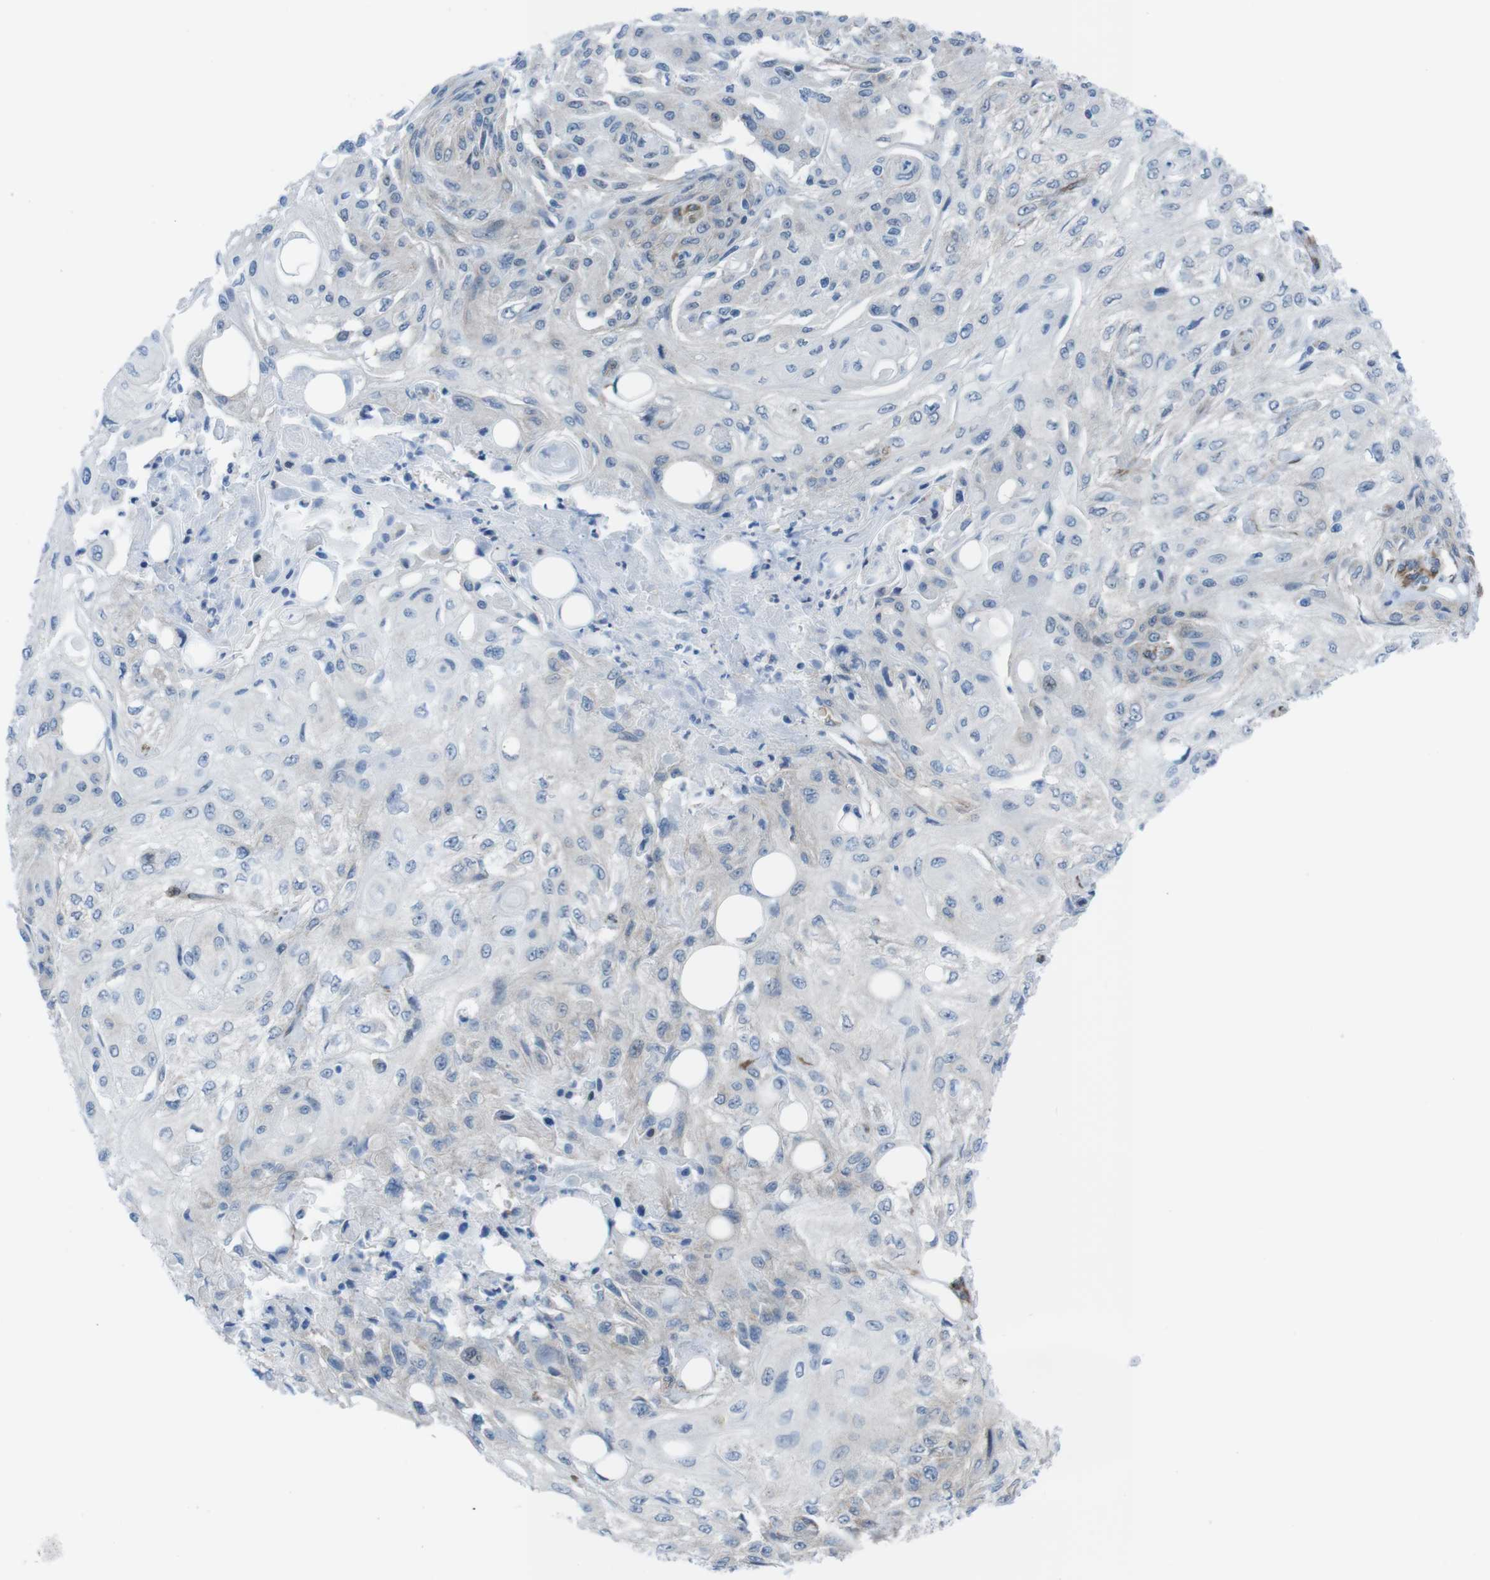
{"staining": {"intensity": "negative", "quantity": "none", "location": "none"}, "tissue": "skin cancer", "cell_type": "Tumor cells", "image_type": "cancer", "snomed": [{"axis": "morphology", "description": "Squamous cell carcinoma, NOS"}, {"axis": "topography", "description": "Skin"}], "caption": "Human skin cancer stained for a protein using IHC demonstrates no expression in tumor cells.", "gene": "DIAPH2", "patient": {"sex": "male", "age": 75}}